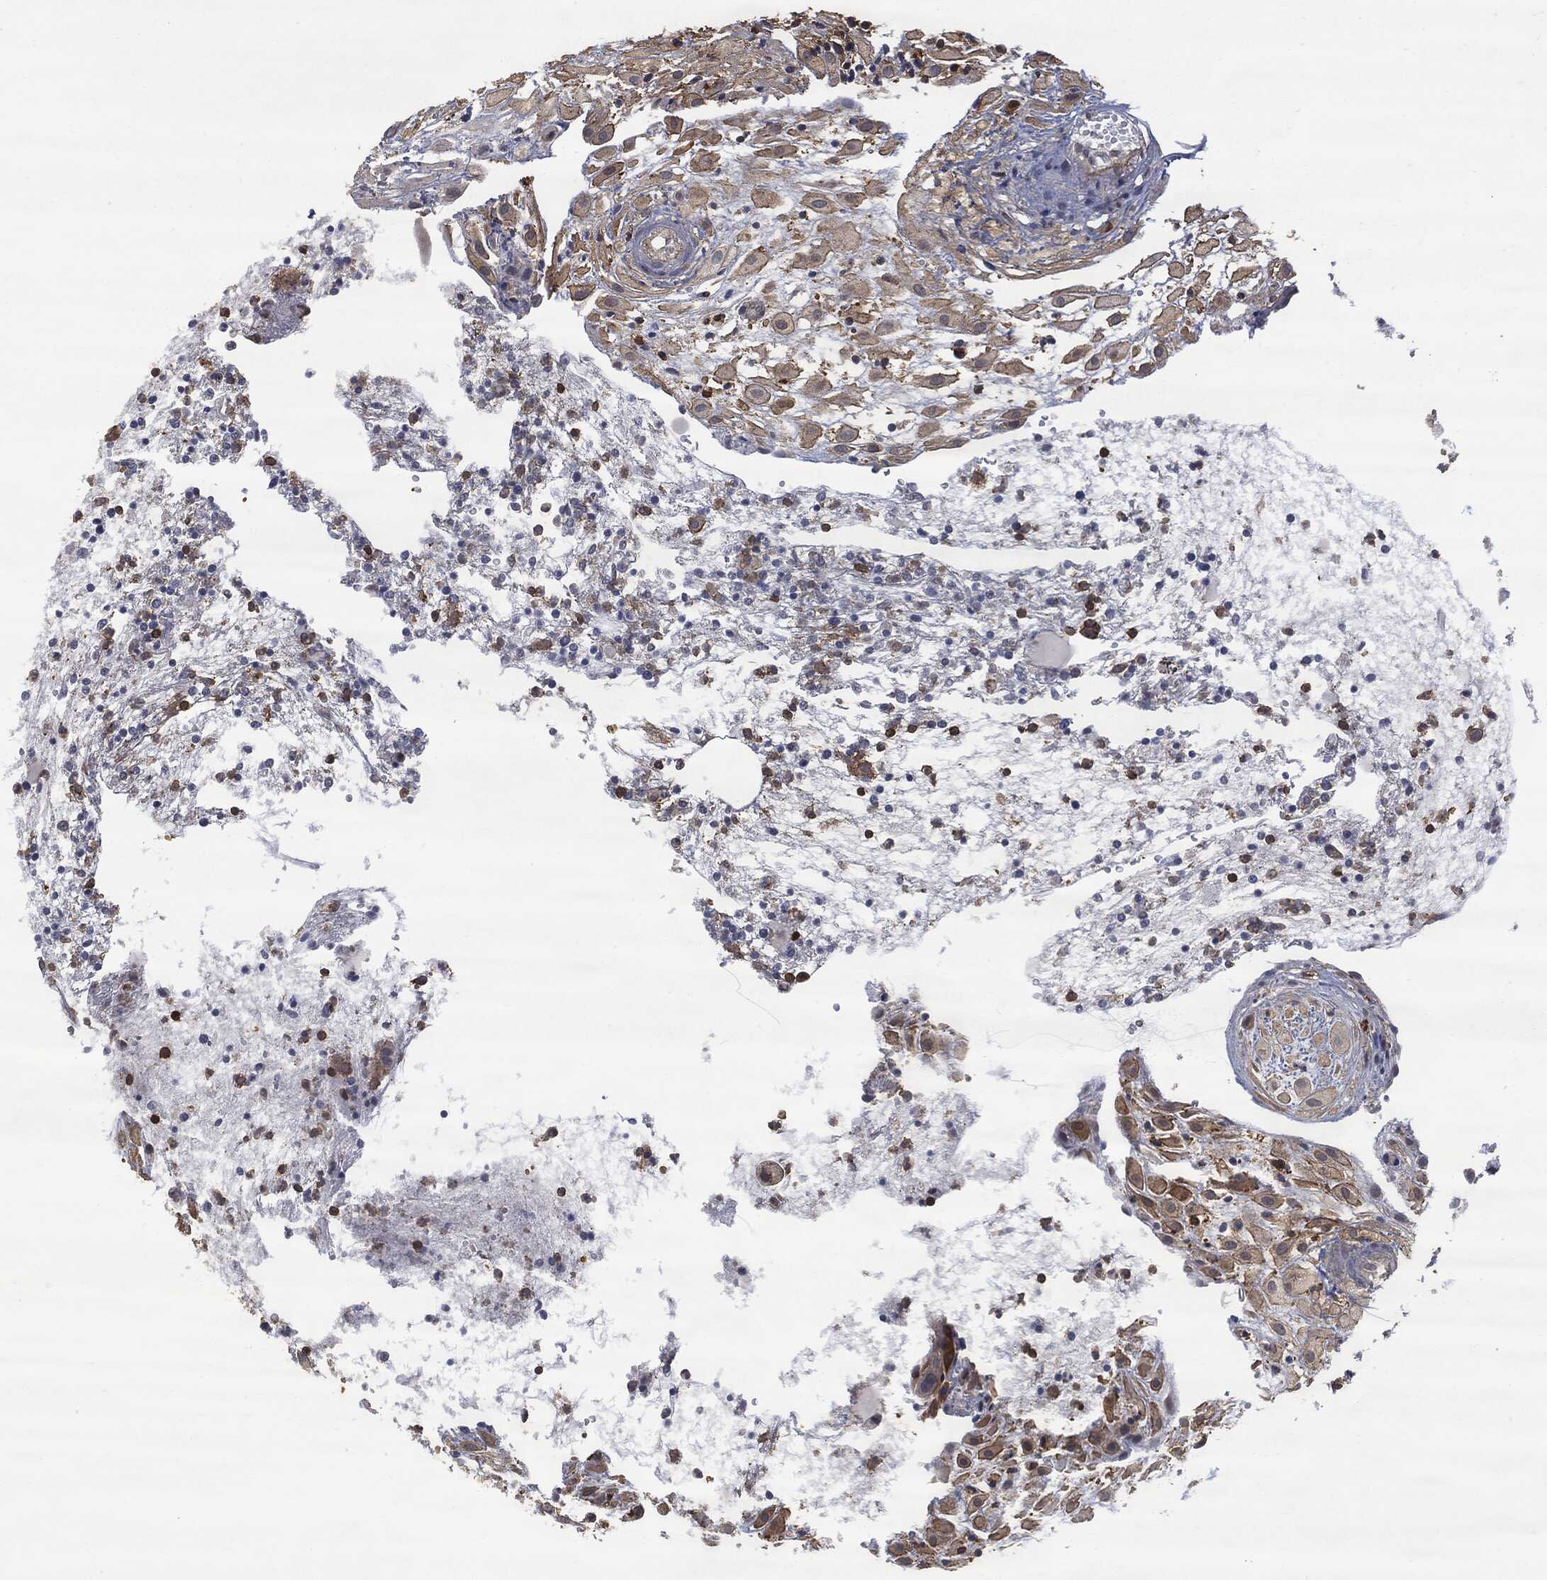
{"staining": {"intensity": "strong", "quantity": "<25%", "location": "cytoplasmic/membranous"}, "tissue": "placenta", "cell_type": "Decidual cells", "image_type": "normal", "snomed": [{"axis": "morphology", "description": "Normal tissue, NOS"}, {"axis": "topography", "description": "Placenta"}], "caption": "Normal placenta exhibits strong cytoplasmic/membranous positivity in about <25% of decidual cells (DAB IHC, brown staining for protein, blue staining for nuclei)..", "gene": "PSMB10", "patient": {"sex": "female", "age": 24}}